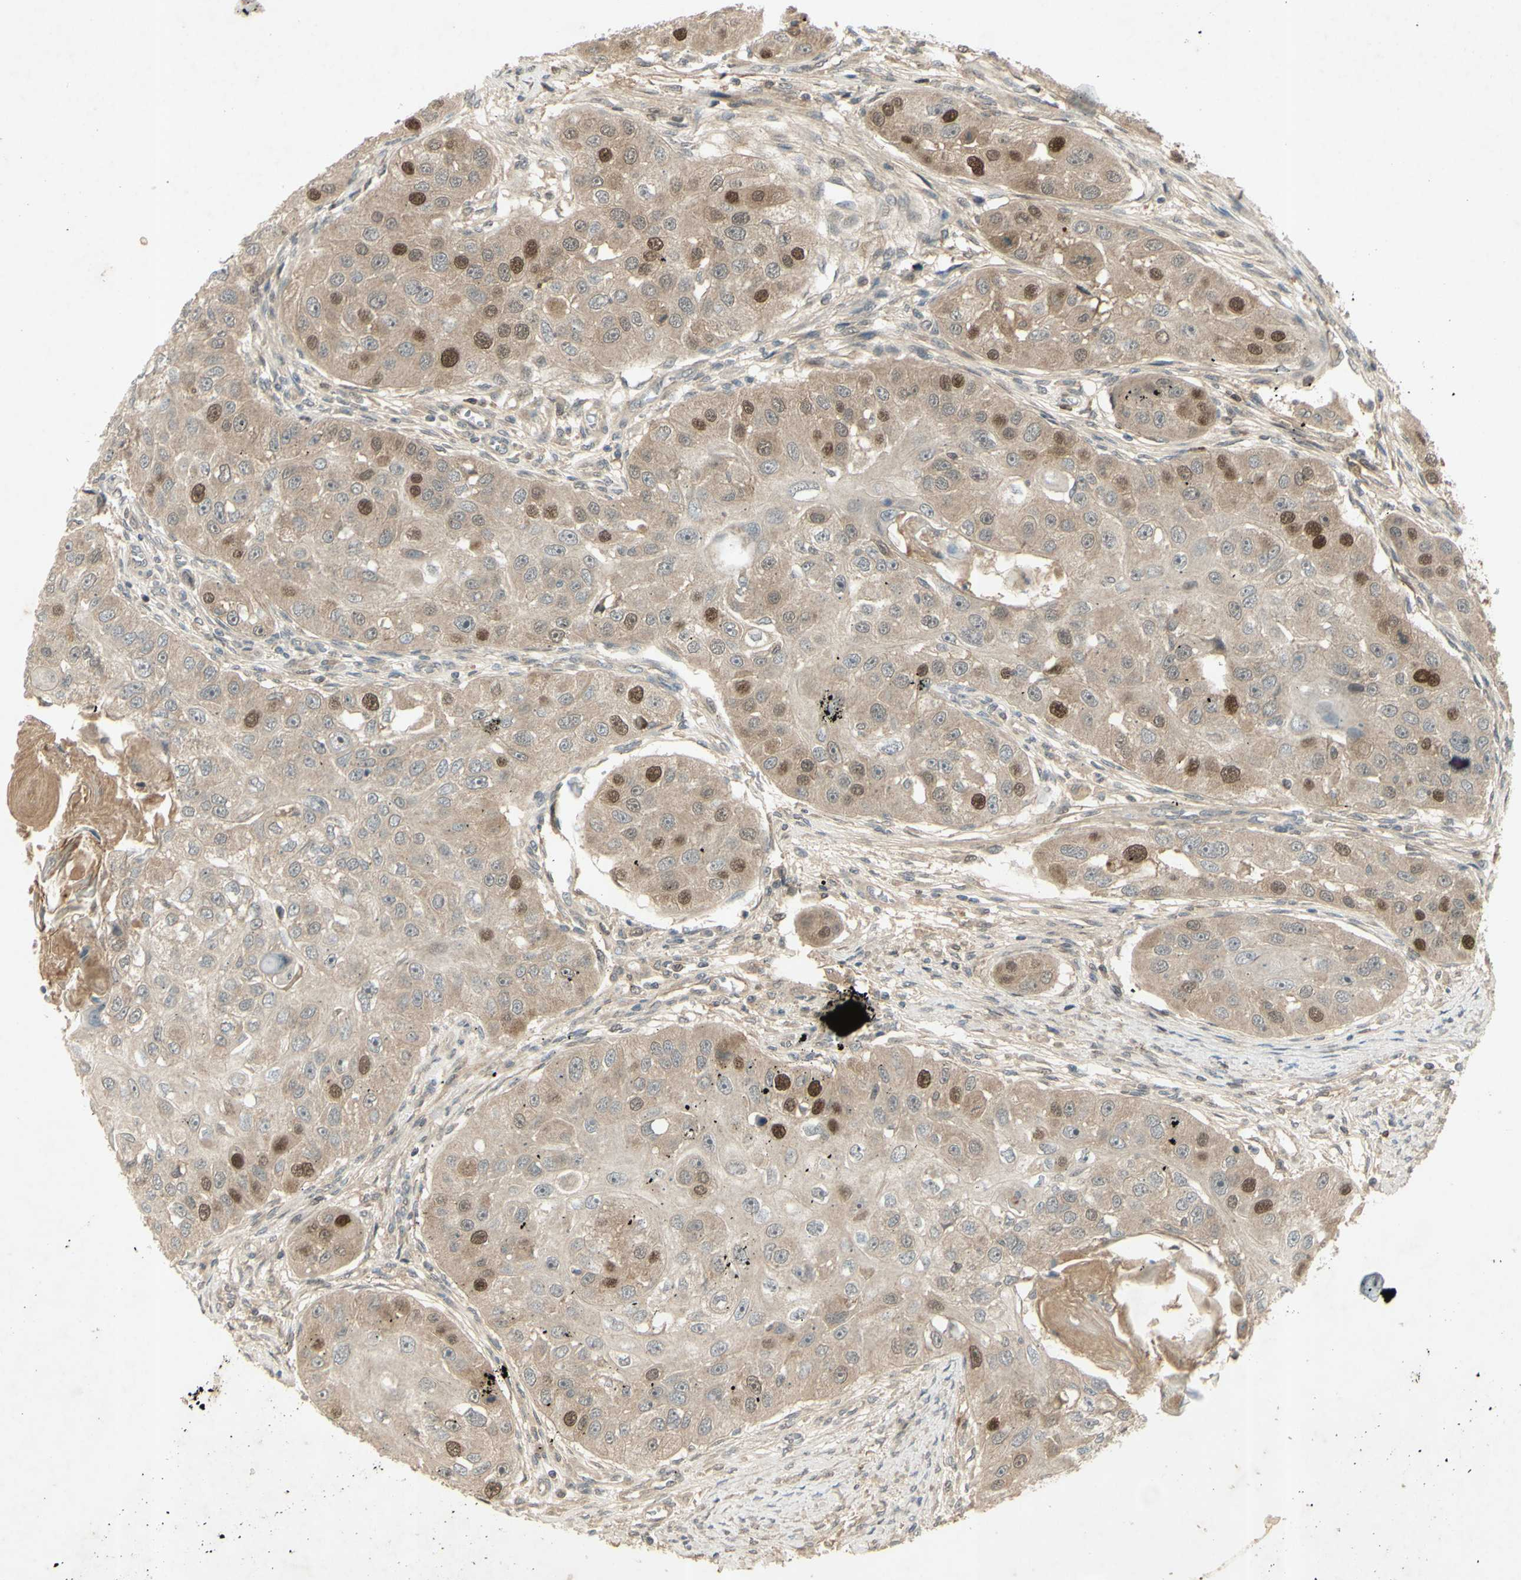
{"staining": {"intensity": "strong", "quantity": "<25%", "location": "nuclear"}, "tissue": "head and neck cancer", "cell_type": "Tumor cells", "image_type": "cancer", "snomed": [{"axis": "morphology", "description": "Normal tissue, NOS"}, {"axis": "morphology", "description": "Squamous cell carcinoma, NOS"}, {"axis": "topography", "description": "Skeletal muscle"}, {"axis": "topography", "description": "Head-Neck"}], "caption": "The photomicrograph shows immunohistochemical staining of head and neck cancer. There is strong nuclear positivity is present in about <25% of tumor cells.", "gene": "RAD18", "patient": {"sex": "male", "age": 51}}